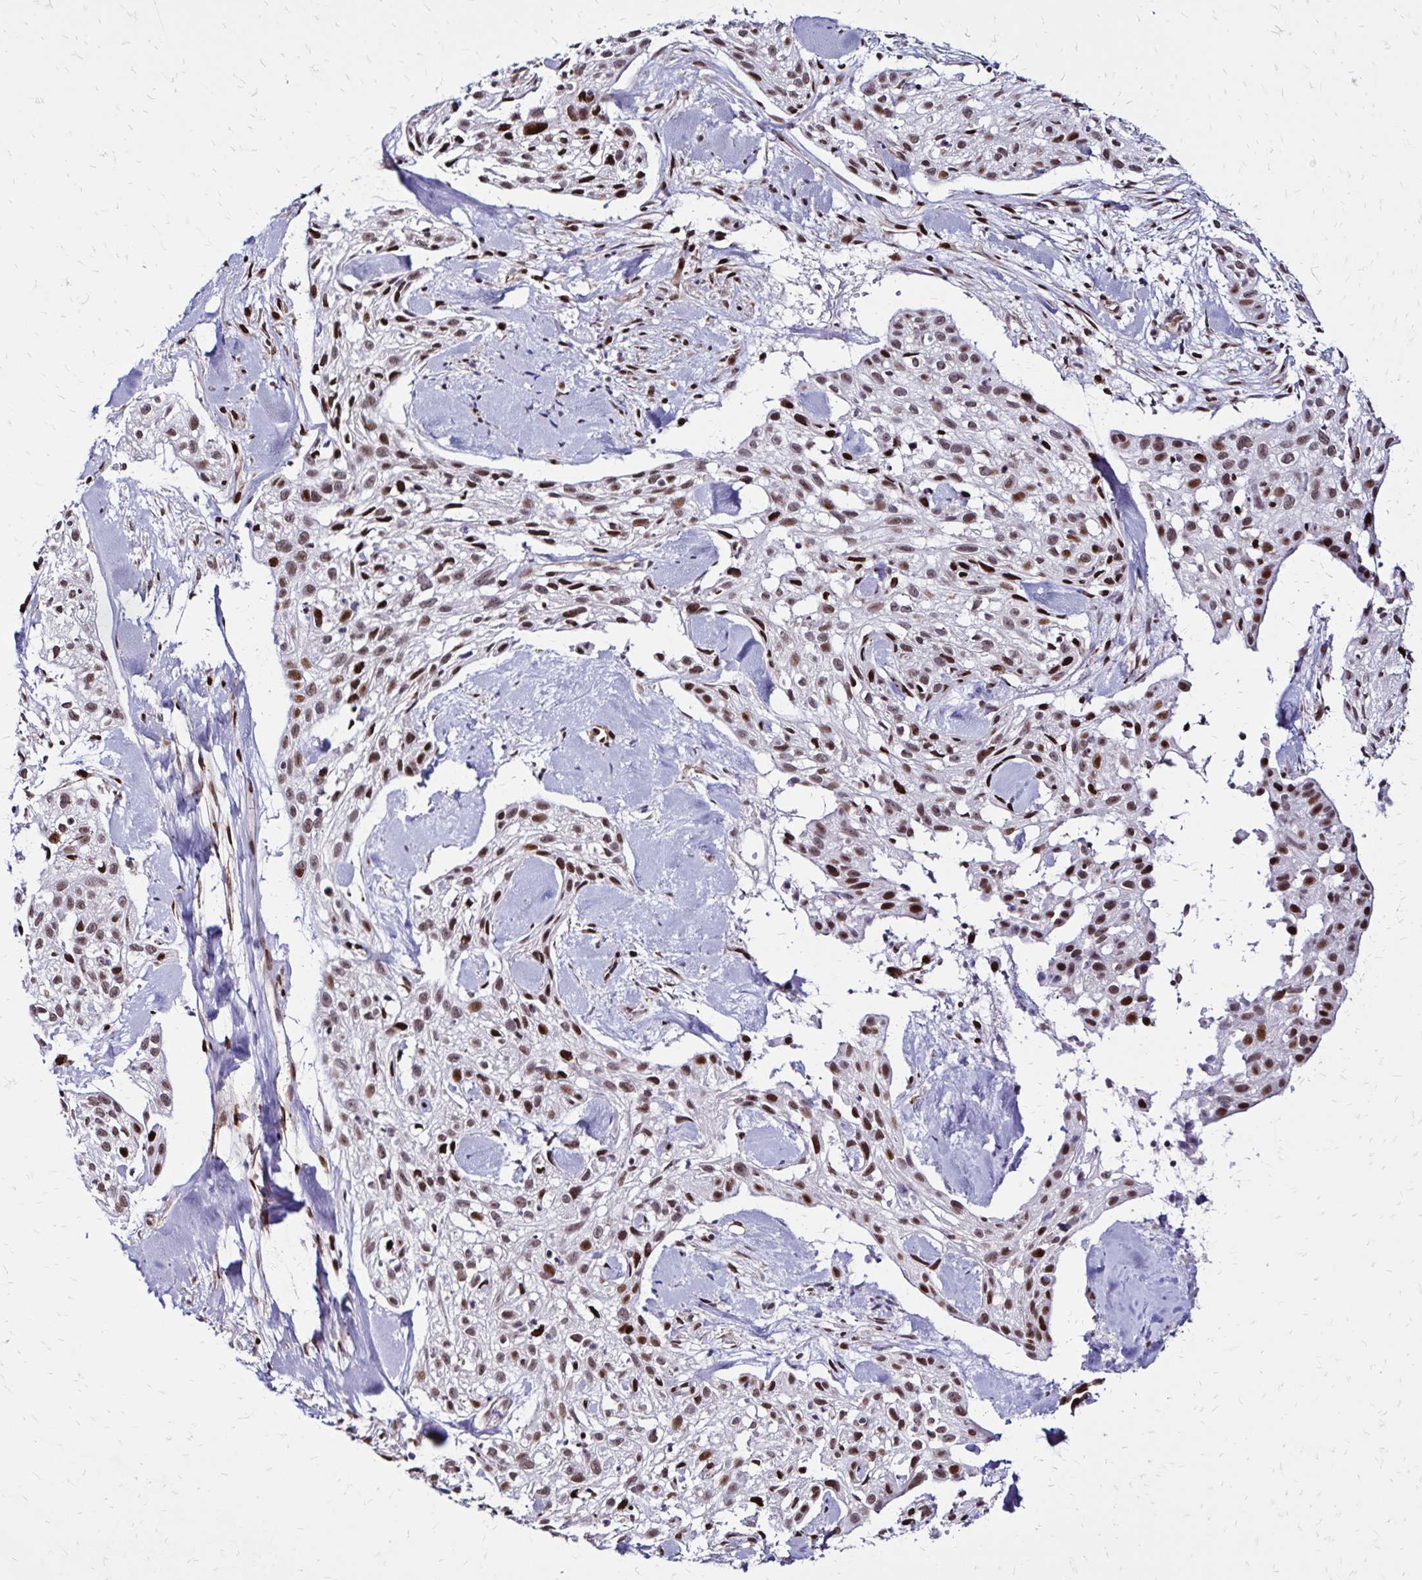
{"staining": {"intensity": "moderate", "quantity": "25%-75%", "location": "nuclear"}, "tissue": "skin cancer", "cell_type": "Tumor cells", "image_type": "cancer", "snomed": [{"axis": "morphology", "description": "Squamous cell carcinoma, NOS"}, {"axis": "topography", "description": "Skin"}], "caption": "Immunohistochemistry (IHC) staining of squamous cell carcinoma (skin), which shows medium levels of moderate nuclear expression in about 25%-75% of tumor cells indicating moderate nuclear protein staining. The staining was performed using DAB (brown) for protein detection and nuclei were counterstained in hematoxylin (blue).", "gene": "TOB1", "patient": {"sex": "male", "age": 82}}